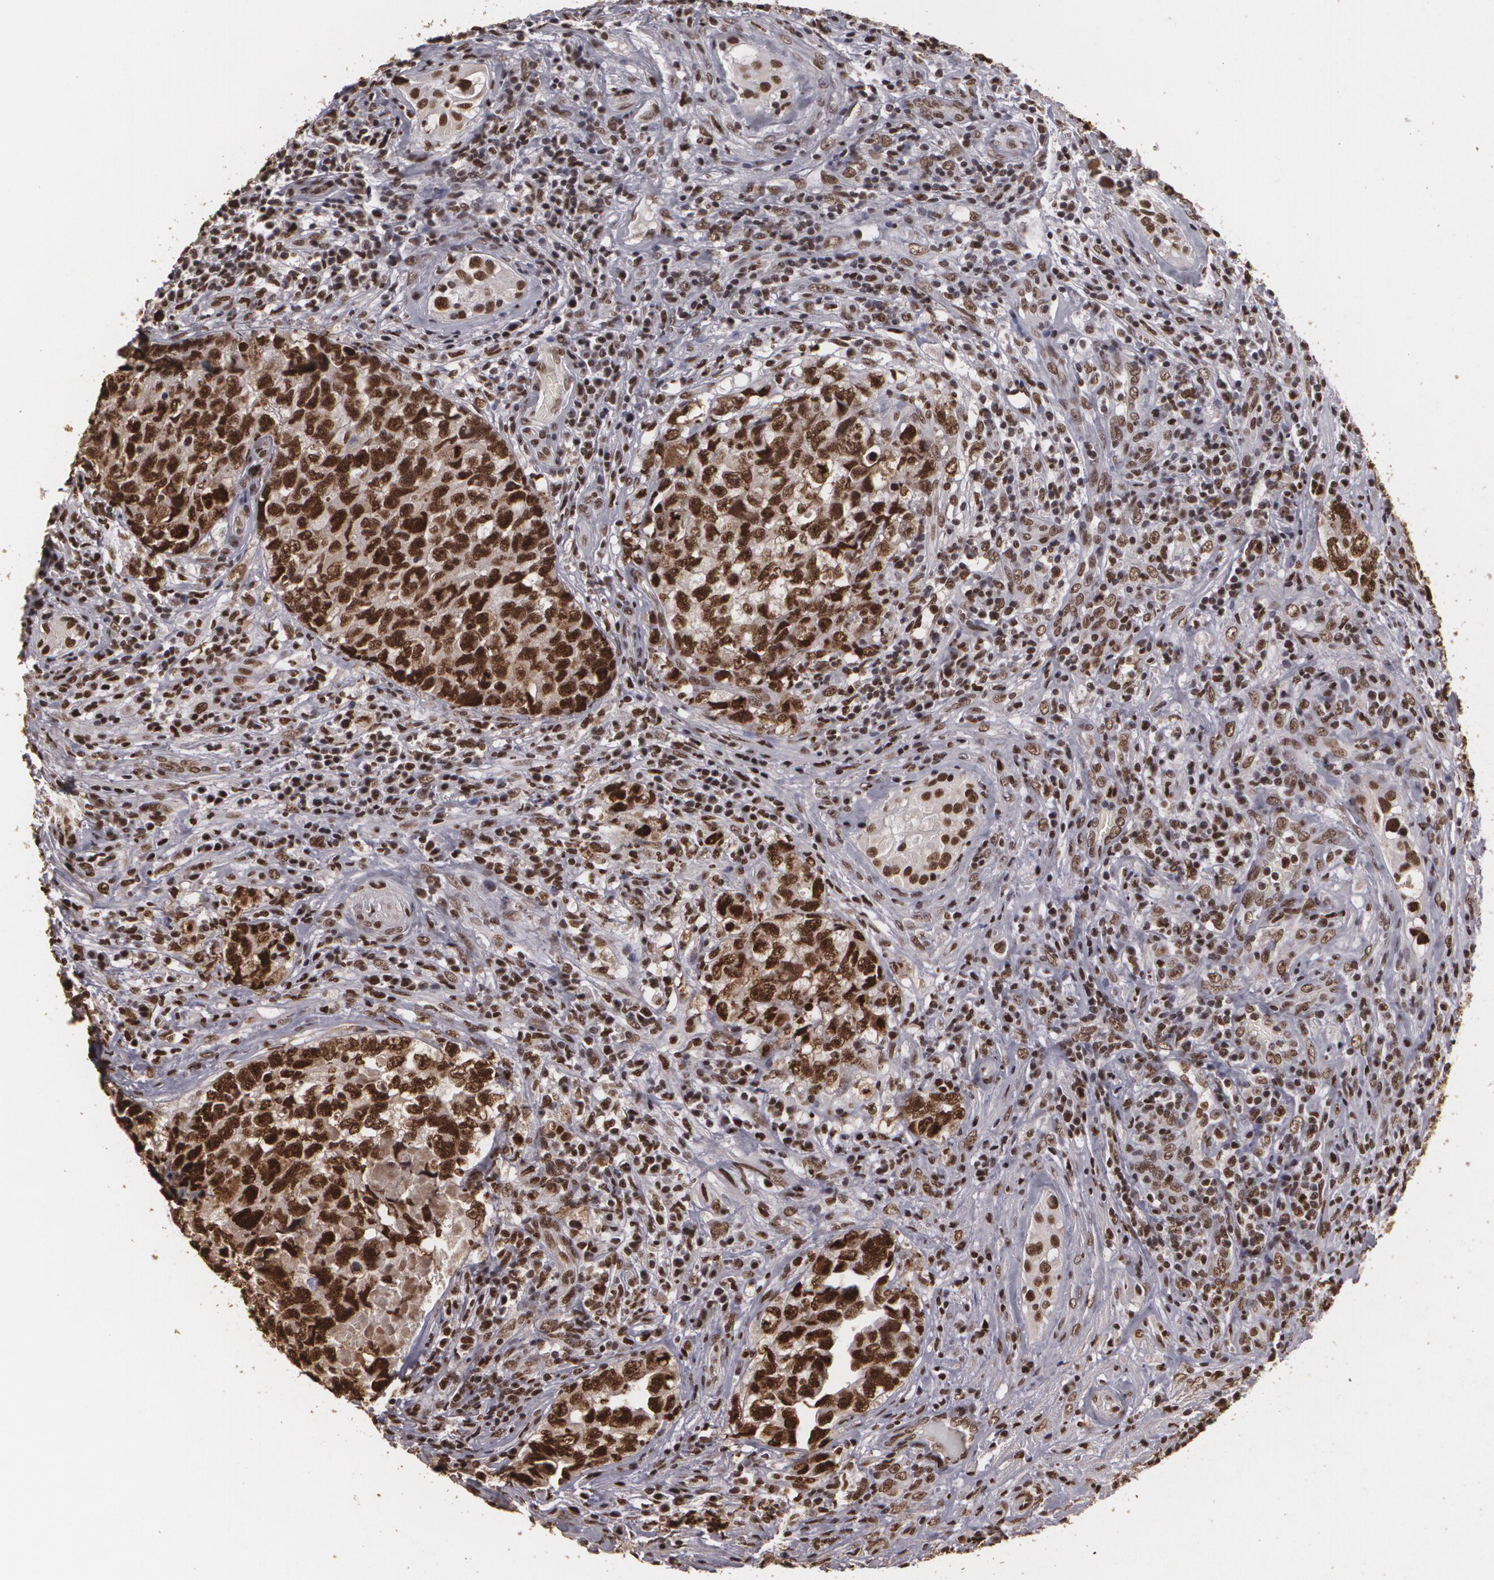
{"staining": {"intensity": "strong", "quantity": ">75%", "location": "nuclear"}, "tissue": "testis cancer", "cell_type": "Tumor cells", "image_type": "cancer", "snomed": [{"axis": "morphology", "description": "Carcinoma, Embryonal, NOS"}, {"axis": "topography", "description": "Testis"}], "caption": "Protein staining of testis cancer tissue shows strong nuclear positivity in approximately >75% of tumor cells.", "gene": "RCOR1", "patient": {"sex": "male", "age": 31}}